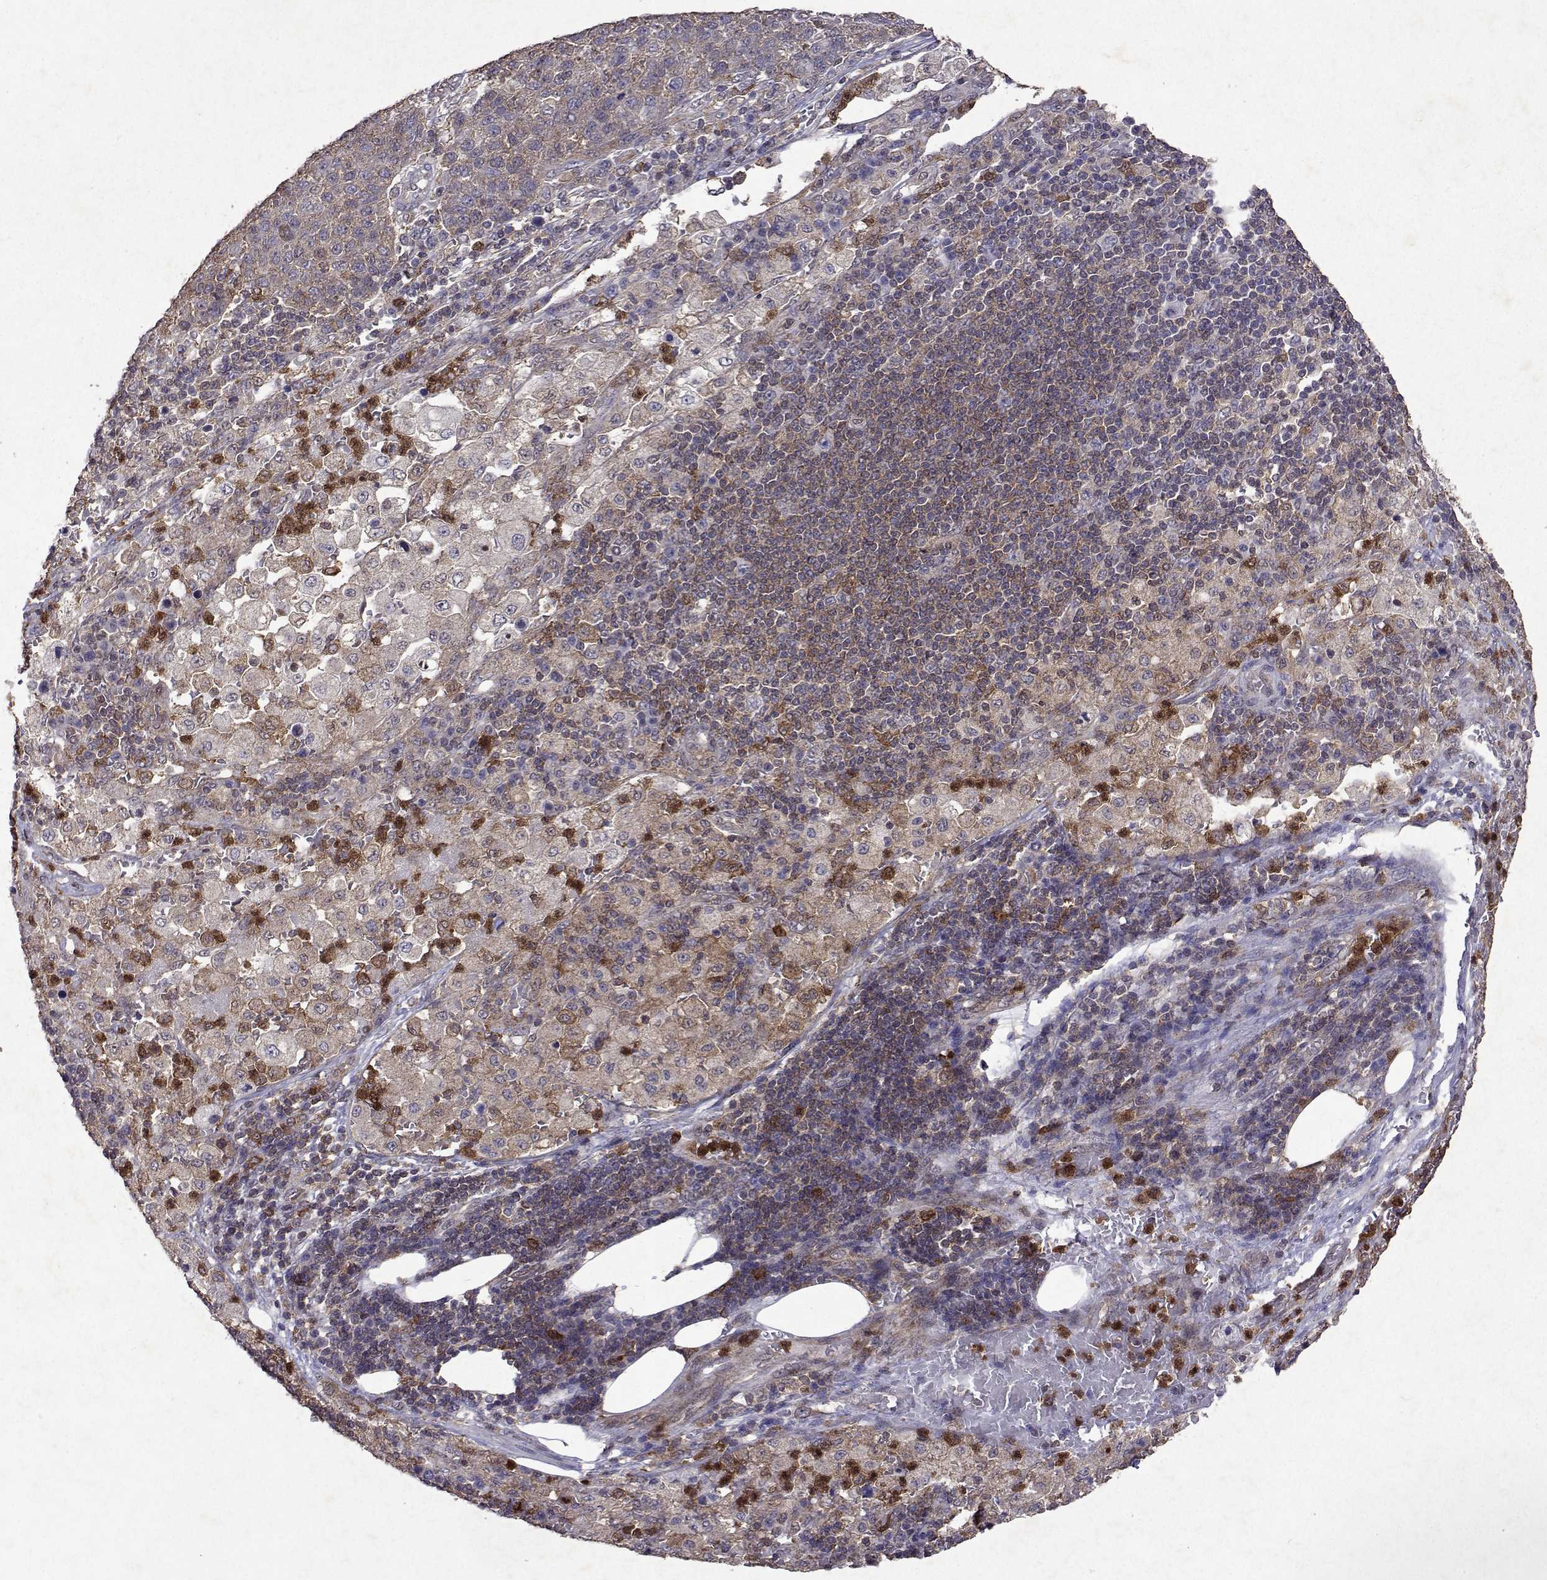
{"staining": {"intensity": "negative", "quantity": "none", "location": "none"}, "tissue": "pancreatic cancer", "cell_type": "Tumor cells", "image_type": "cancer", "snomed": [{"axis": "morphology", "description": "Adenocarcinoma, NOS"}, {"axis": "topography", "description": "Pancreas"}], "caption": "This is a histopathology image of immunohistochemistry staining of adenocarcinoma (pancreatic), which shows no staining in tumor cells.", "gene": "APAF1", "patient": {"sex": "female", "age": 61}}